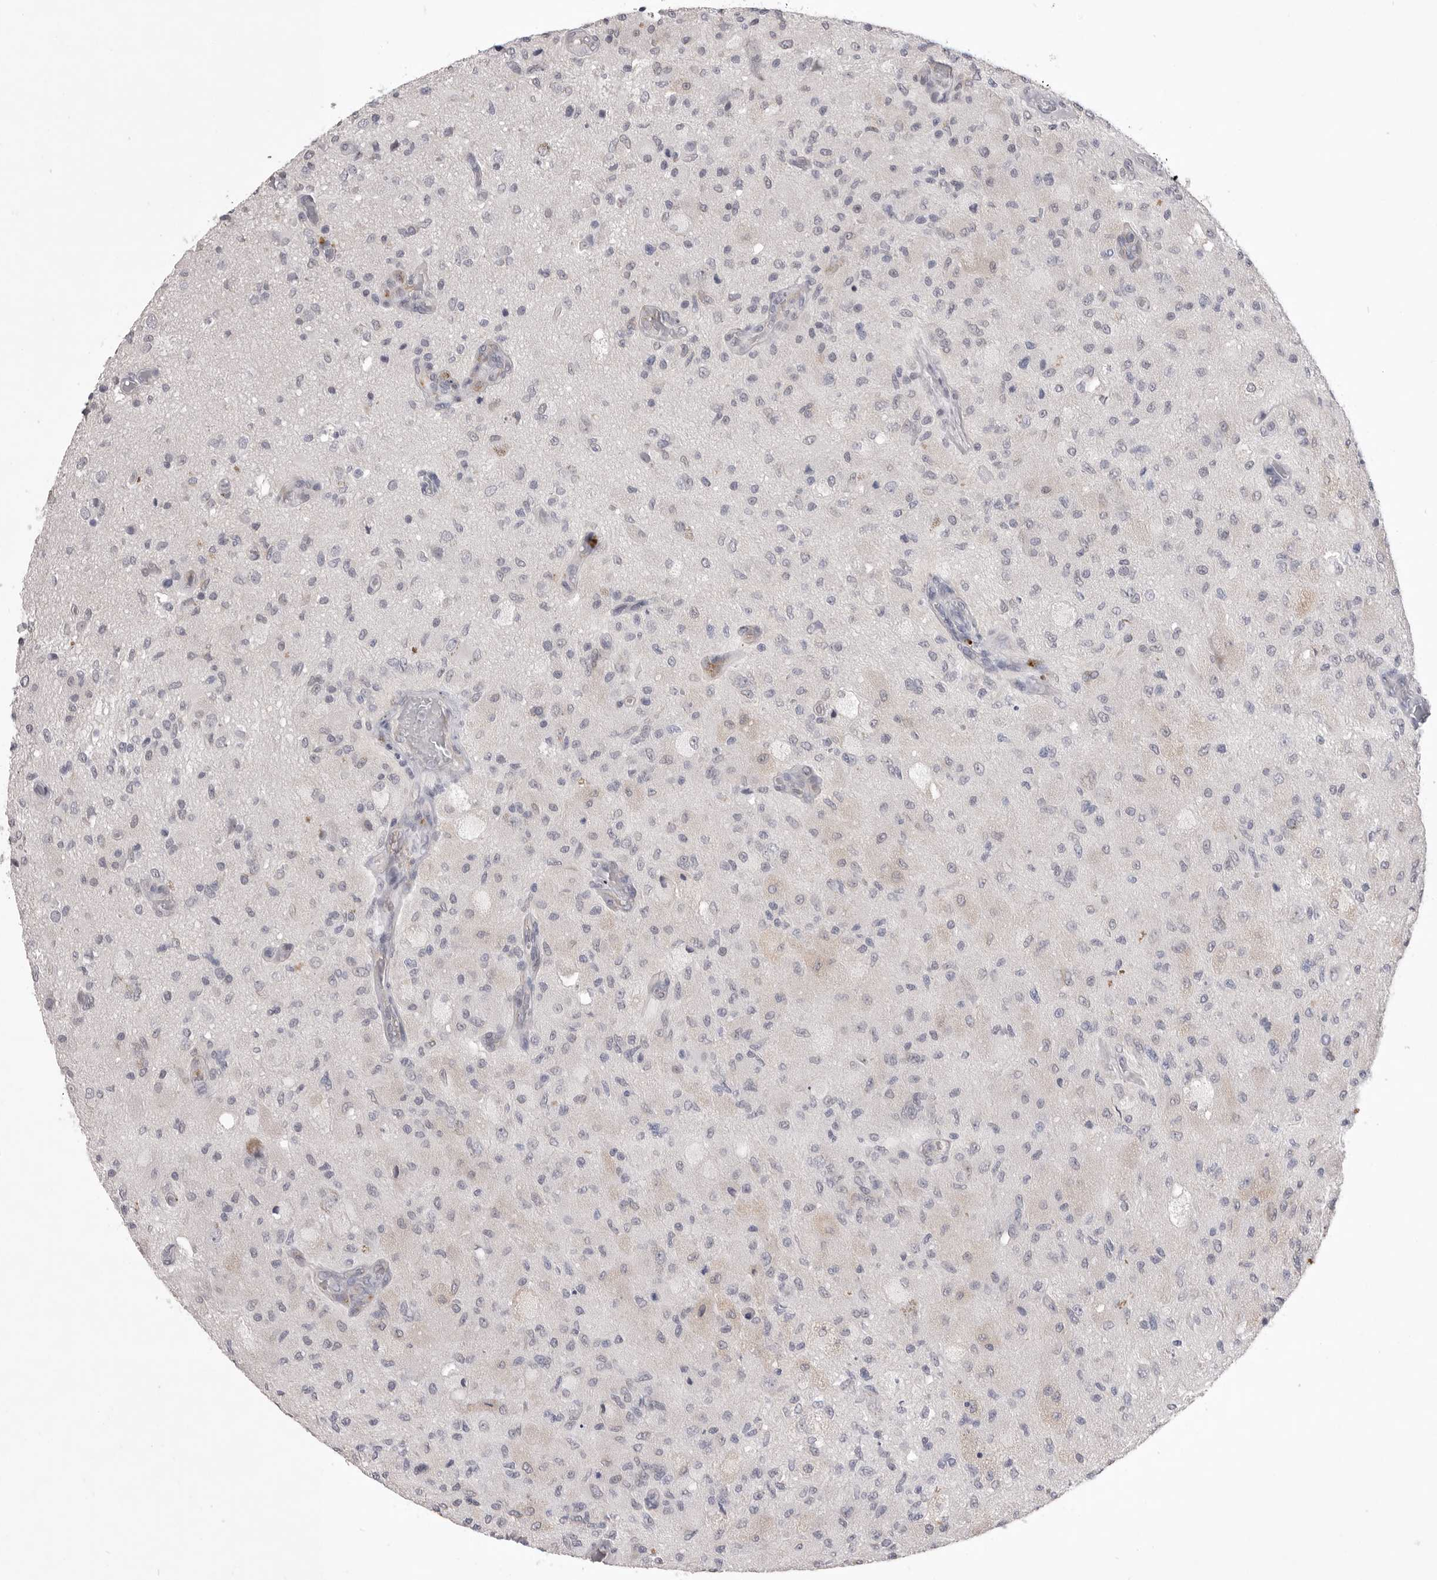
{"staining": {"intensity": "negative", "quantity": "none", "location": "none"}, "tissue": "glioma", "cell_type": "Tumor cells", "image_type": "cancer", "snomed": [{"axis": "morphology", "description": "Normal tissue, NOS"}, {"axis": "morphology", "description": "Glioma, malignant, High grade"}, {"axis": "topography", "description": "Cerebral cortex"}], "caption": "IHC image of neoplastic tissue: human malignant glioma (high-grade) stained with DAB (3,3'-diaminobenzidine) reveals no significant protein expression in tumor cells. The staining is performed using DAB (3,3'-diaminobenzidine) brown chromogen with nuclei counter-stained in using hematoxylin.", "gene": "ZBTB7B", "patient": {"sex": "male", "age": 77}}